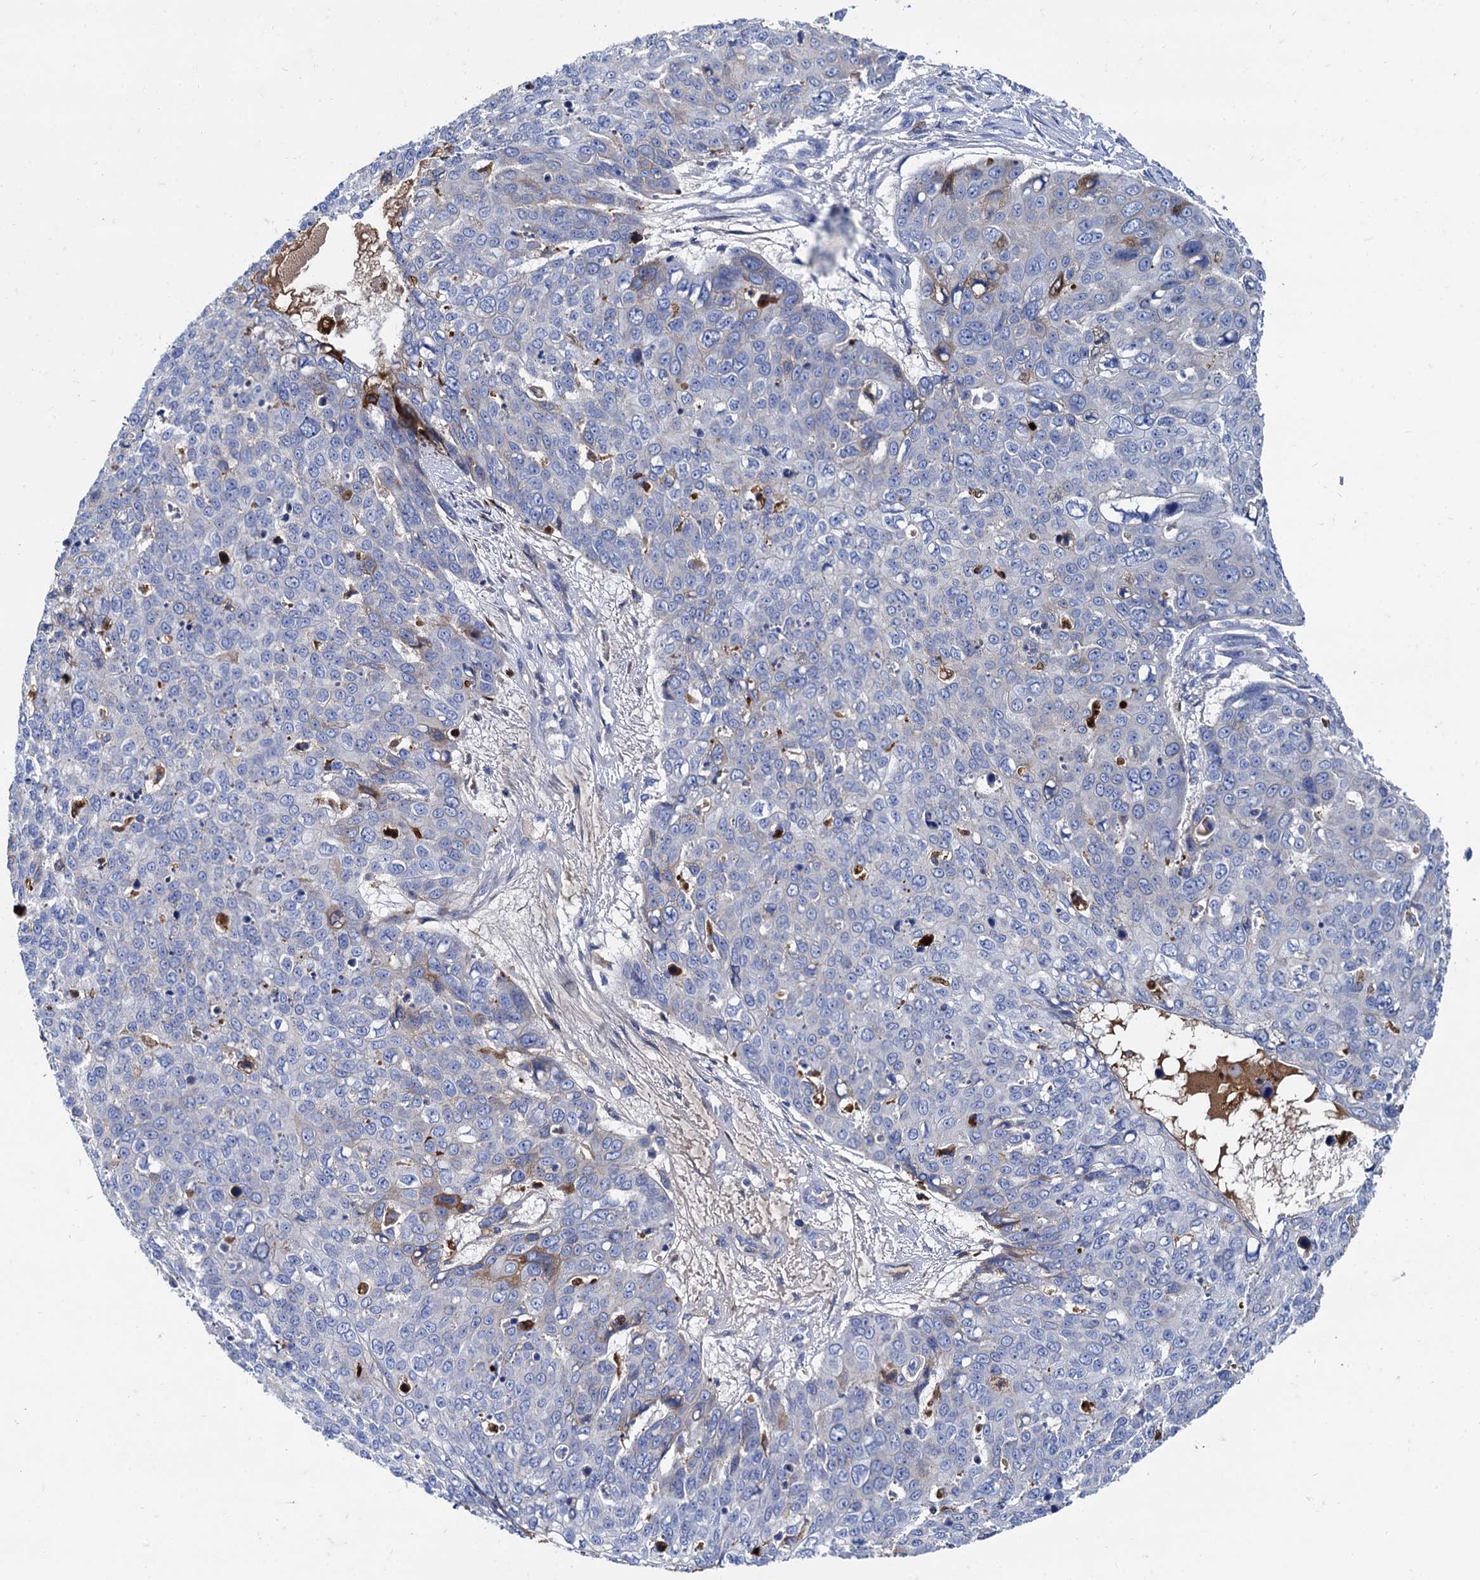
{"staining": {"intensity": "negative", "quantity": "none", "location": "none"}, "tissue": "skin cancer", "cell_type": "Tumor cells", "image_type": "cancer", "snomed": [{"axis": "morphology", "description": "Squamous cell carcinoma, NOS"}, {"axis": "topography", "description": "Skin"}], "caption": "Tumor cells are negative for protein expression in human skin squamous cell carcinoma.", "gene": "APOD", "patient": {"sex": "male", "age": 71}}